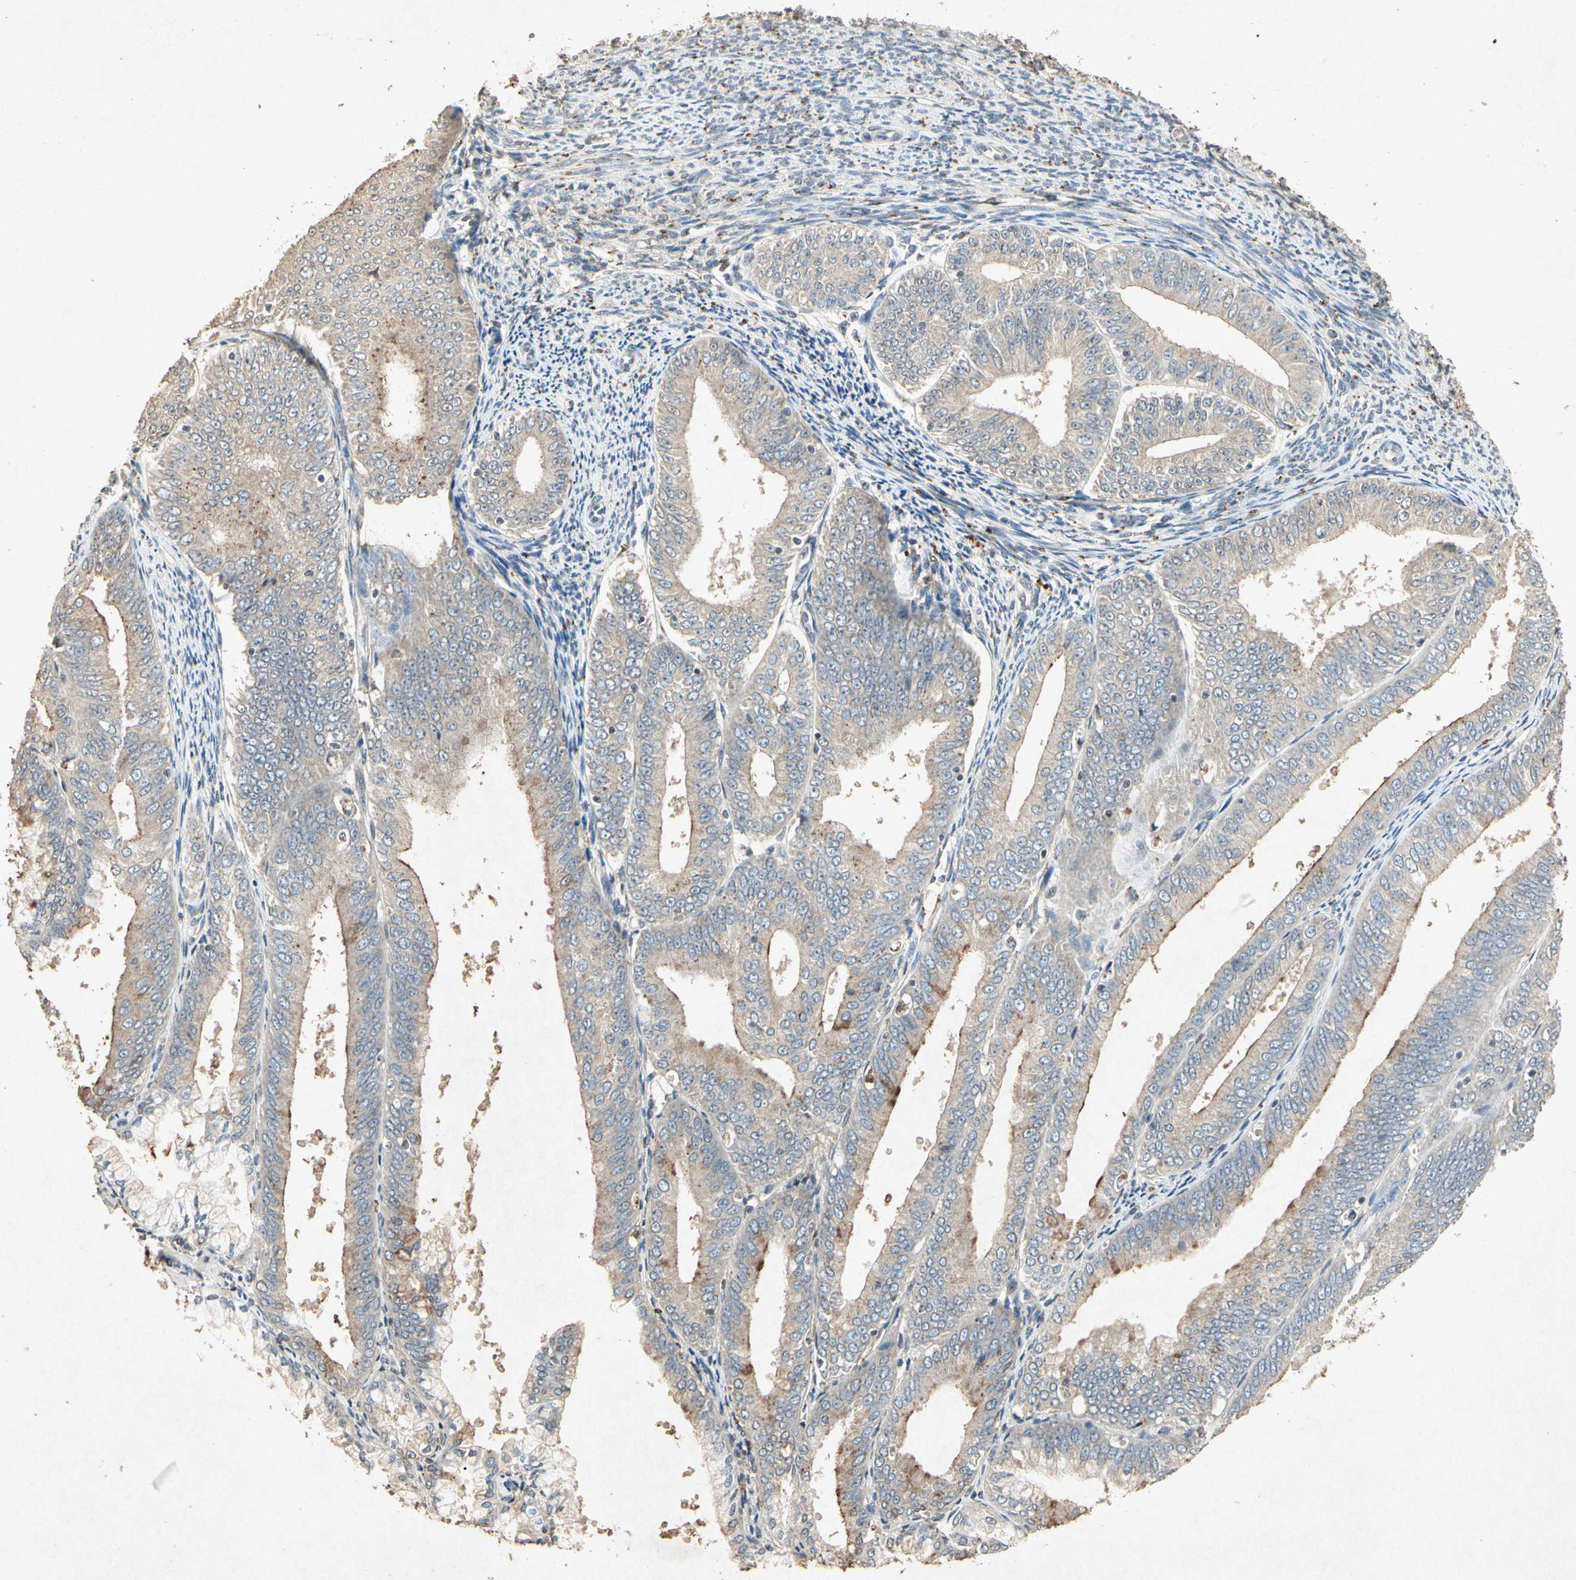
{"staining": {"intensity": "weak", "quantity": ">75%", "location": "cytoplasmic/membranous"}, "tissue": "endometrial cancer", "cell_type": "Tumor cells", "image_type": "cancer", "snomed": [{"axis": "morphology", "description": "Adenocarcinoma, NOS"}, {"axis": "topography", "description": "Endometrium"}], "caption": "An image showing weak cytoplasmic/membranous positivity in approximately >75% of tumor cells in endometrial cancer (adenocarcinoma), as visualized by brown immunohistochemical staining.", "gene": "MSRB1", "patient": {"sex": "female", "age": 63}}